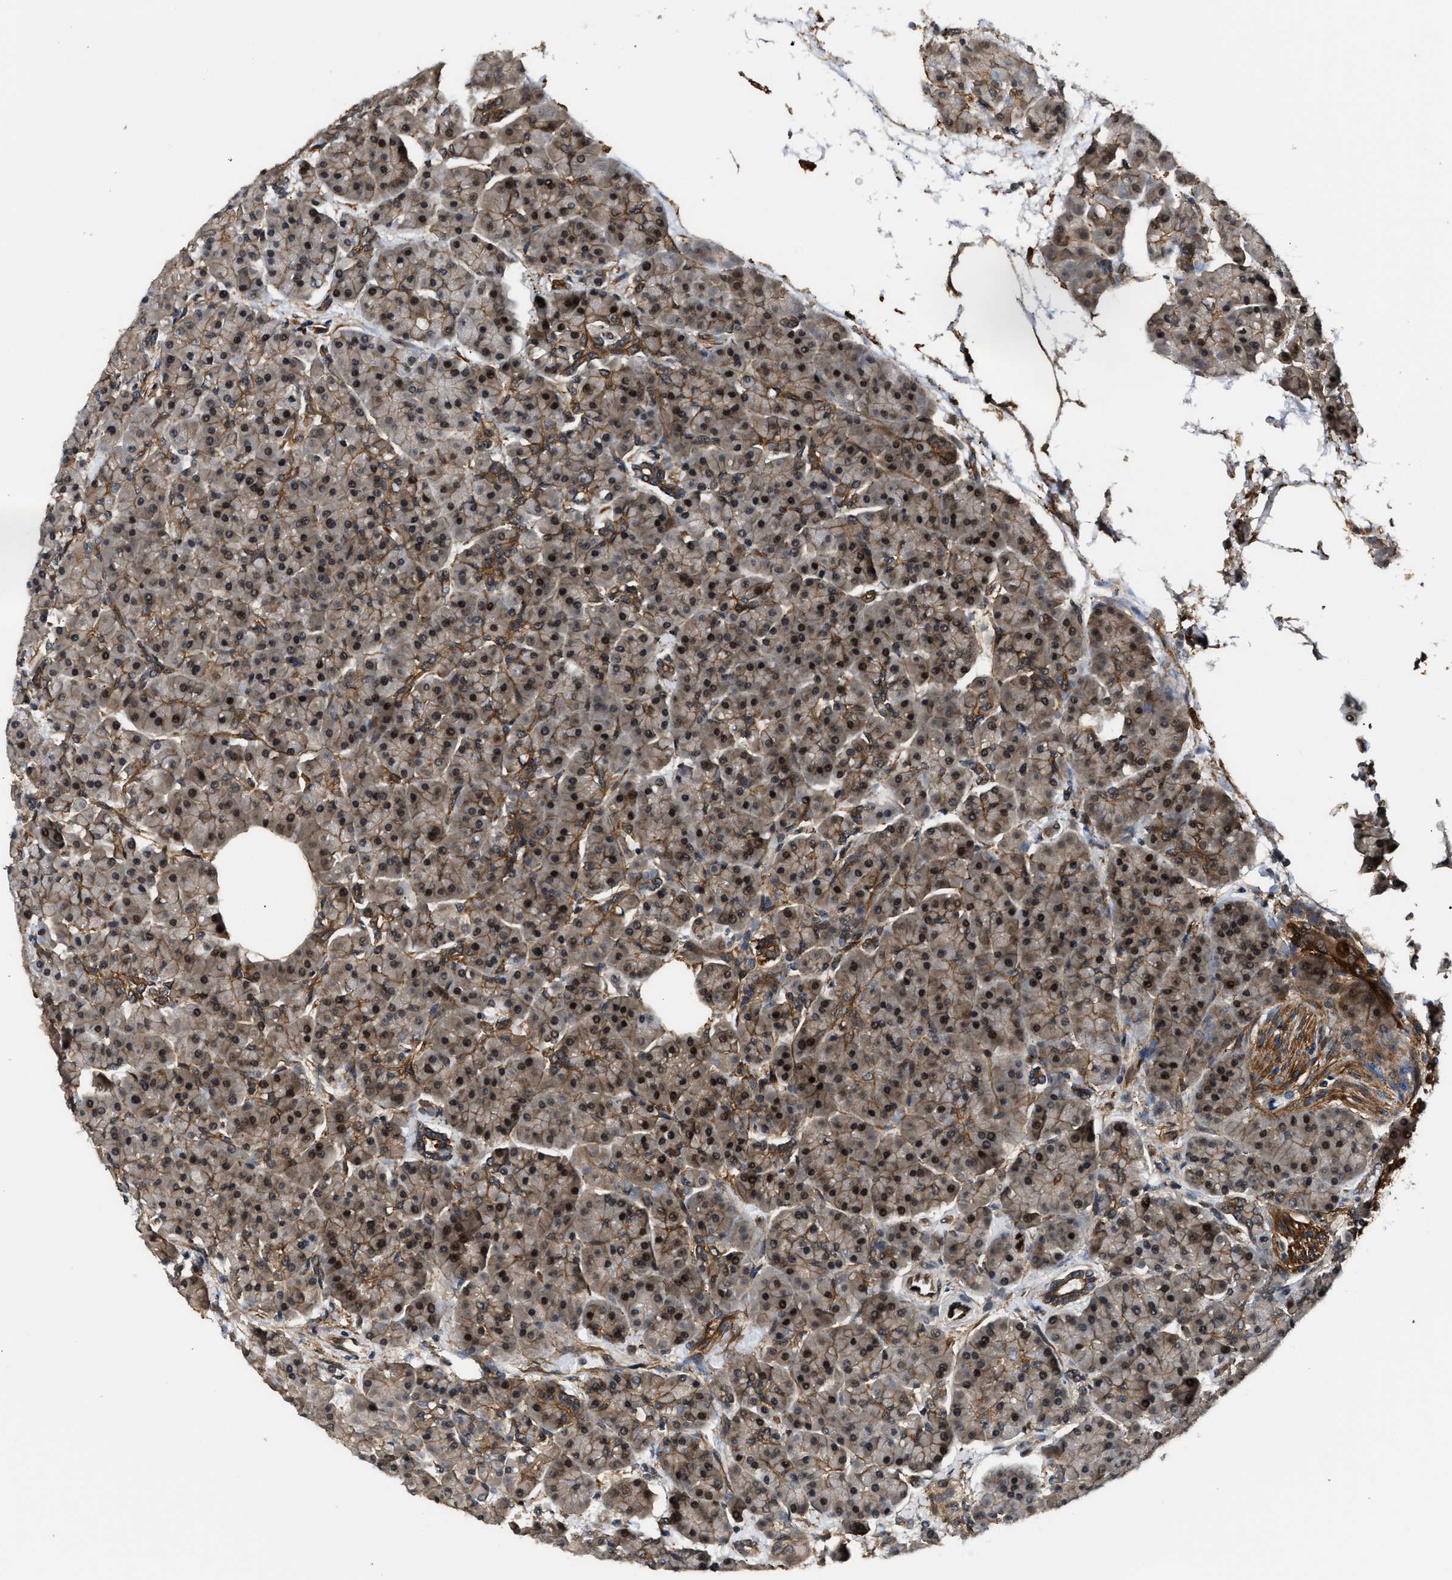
{"staining": {"intensity": "moderate", "quantity": ">75%", "location": "cytoplasmic/membranous,nuclear"}, "tissue": "pancreas", "cell_type": "Exocrine glandular cells", "image_type": "normal", "snomed": [{"axis": "morphology", "description": "Normal tissue, NOS"}, {"axis": "topography", "description": "Pancreas"}], "caption": "Benign pancreas shows moderate cytoplasmic/membranous,nuclear positivity in approximately >75% of exocrine glandular cells, visualized by immunohistochemistry.", "gene": "COPS2", "patient": {"sex": "female", "age": 70}}